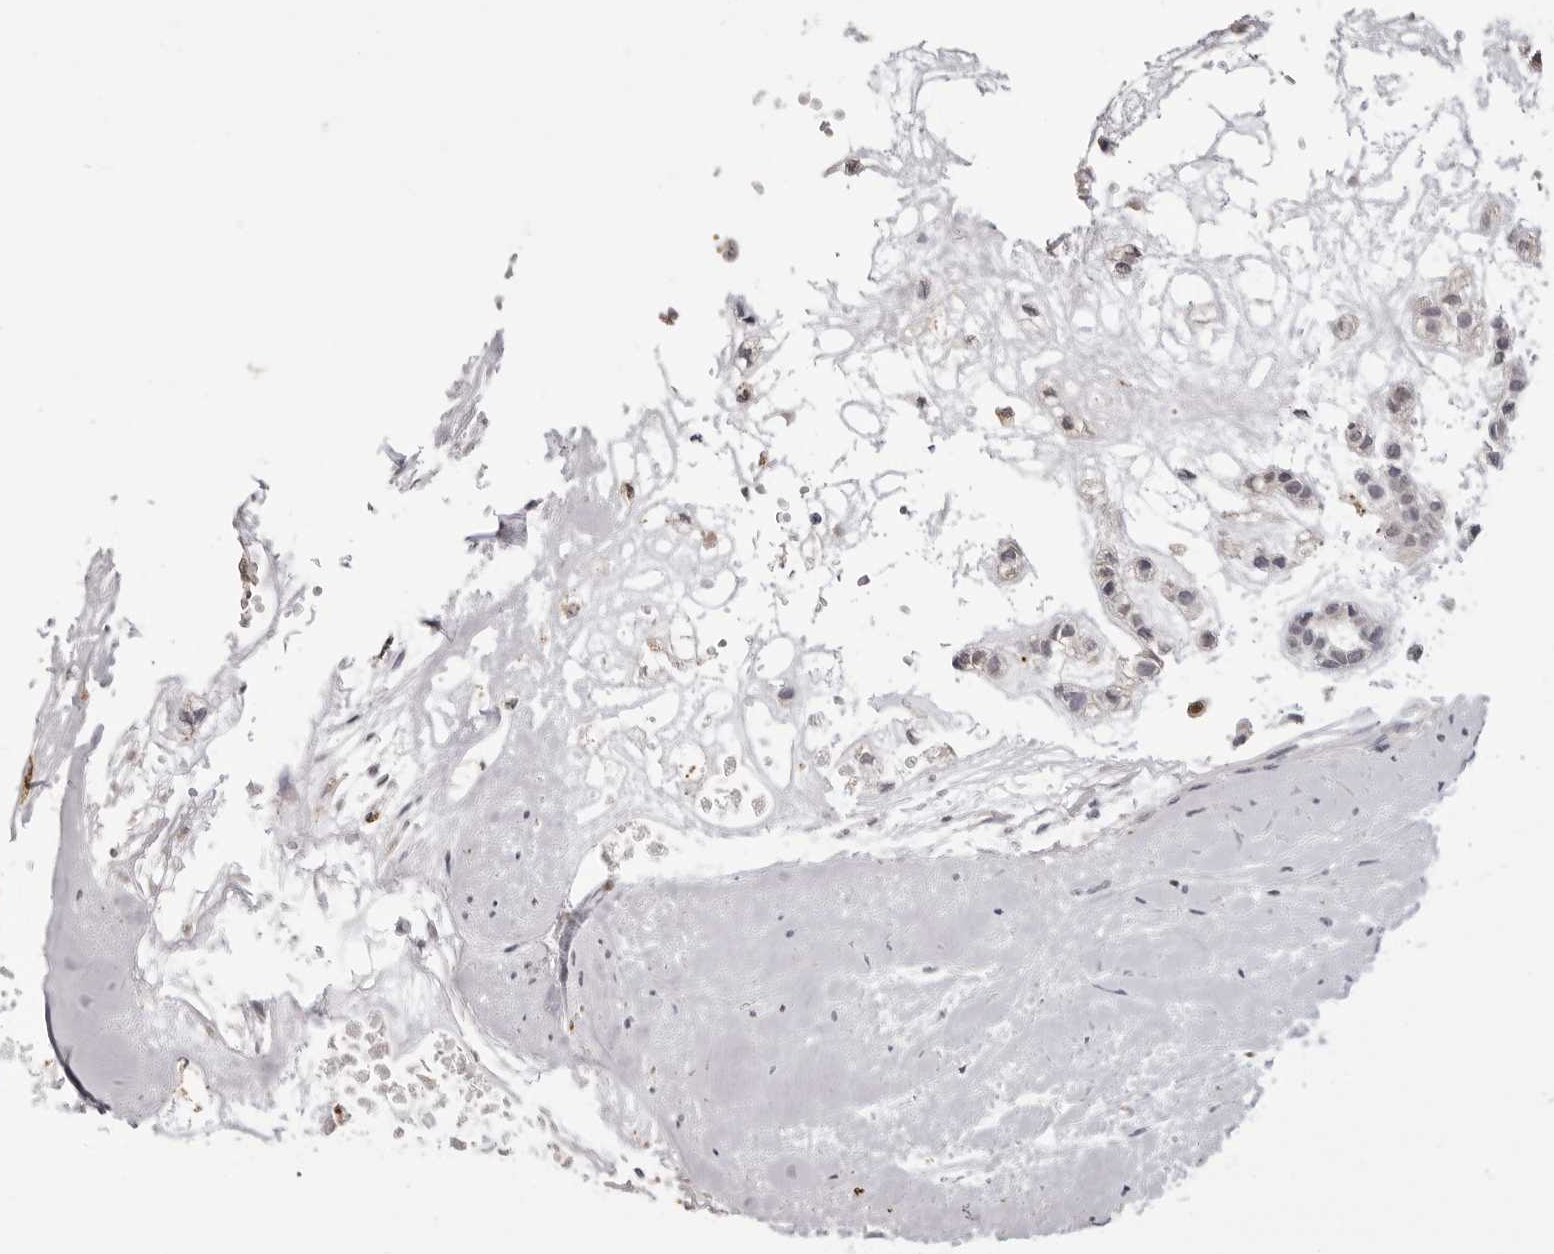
{"staining": {"intensity": "negative", "quantity": "none", "location": "none"}, "tissue": "head and neck cancer", "cell_type": "Tumor cells", "image_type": "cancer", "snomed": [{"axis": "morphology", "description": "Adenocarcinoma, NOS"}, {"axis": "morphology", "description": "Adenoma, NOS"}, {"axis": "topography", "description": "Head-Neck"}], "caption": "DAB immunohistochemical staining of human adenoma (head and neck) exhibits no significant positivity in tumor cells. (DAB IHC with hematoxylin counter stain).", "gene": "IL31", "patient": {"sex": "female", "age": 55}}